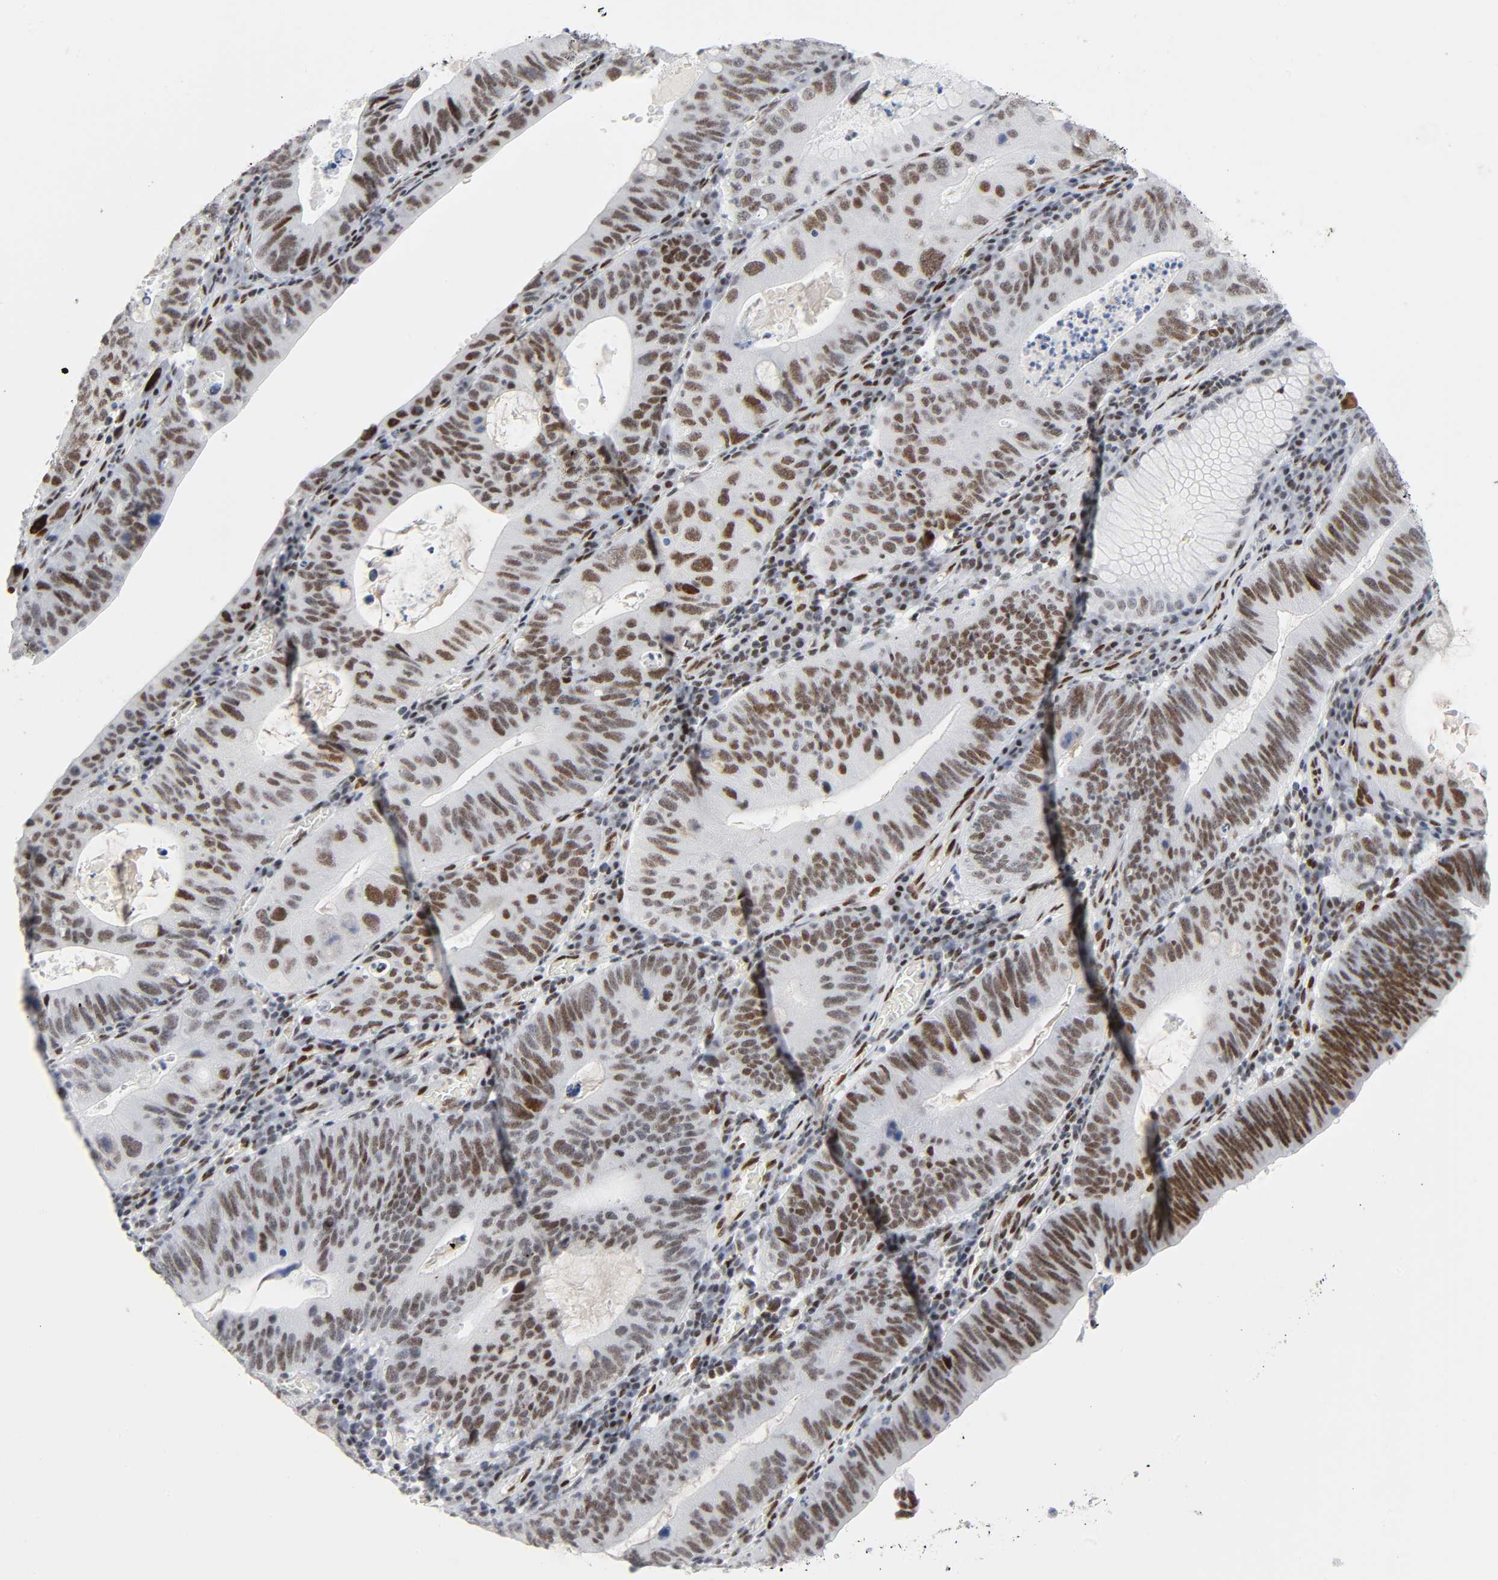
{"staining": {"intensity": "moderate", "quantity": ">75%", "location": "nuclear"}, "tissue": "stomach cancer", "cell_type": "Tumor cells", "image_type": "cancer", "snomed": [{"axis": "morphology", "description": "Adenocarcinoma, NOS"}, {"axis": "topography", "description": "Stomach"}], "caption": "Protein expression analysis of stomach cancer exhibits moderate nuclear positivity in about >75% of tumor cells.", "gene": "HSF1", "patient": {"sex": "male", "age": 59}}